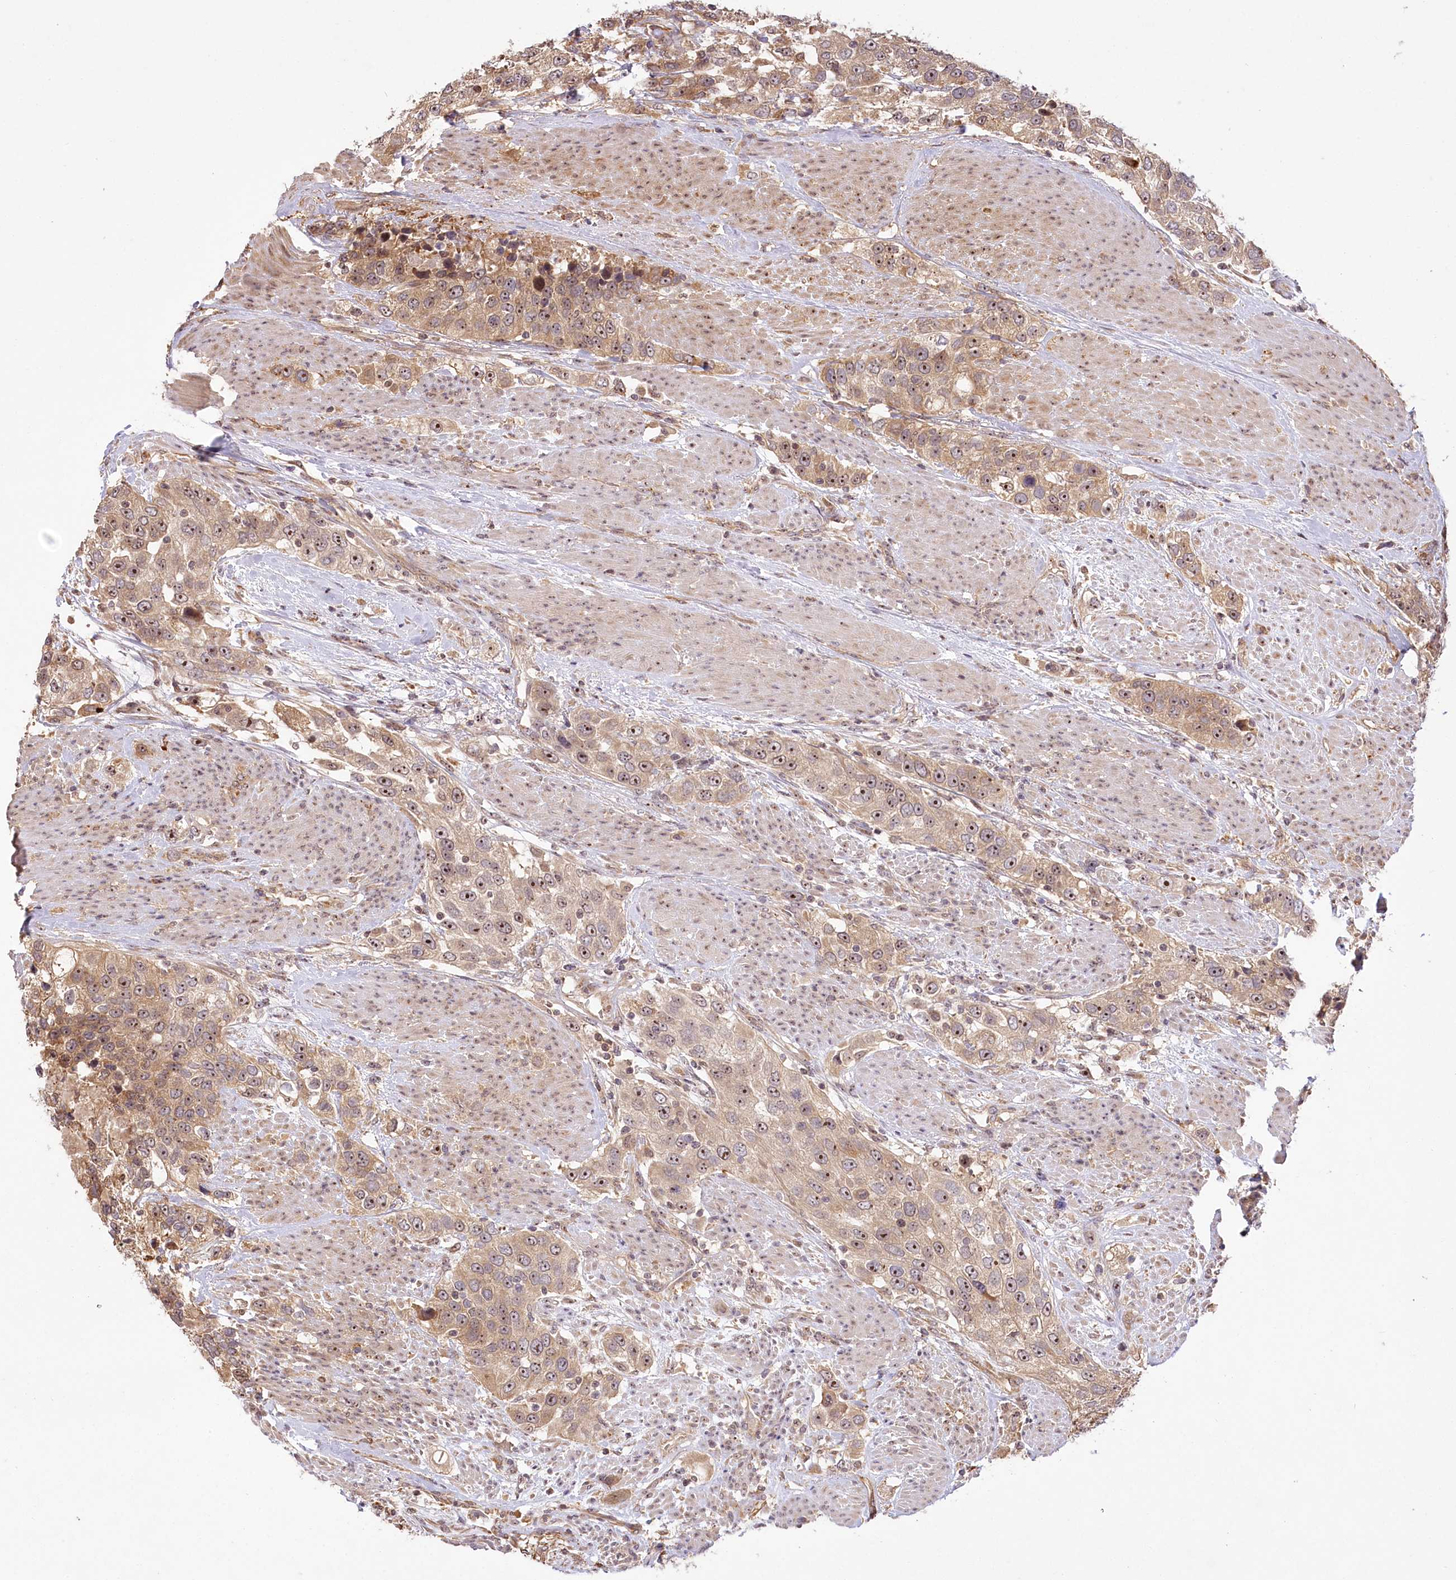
{"staining": {"intensity": "moderate", "quantity": ">75%", "location": "cytoplasmic/membranous,nuclear"}, "tissue": "urothelial cancer", "cell_type": "Tumor cells", "image_type": "cancer", "snomed": [{"axis": "morphology", "description": "Urothelial carcinoma, High grade"}, {"axis": "topography", "description": "Urinary bladder"}], "caption": "Urothelial cancer stained with DAB (3,3'-diaminobenzidine) immunohistochemistry (IHC) displays medium levels of moderate cytoplasmic/membranous and nuclear staining in approximately >75% of tumor cells.", "gene": "SERGEF", "patient": {"sex": "female", "age": 80}}